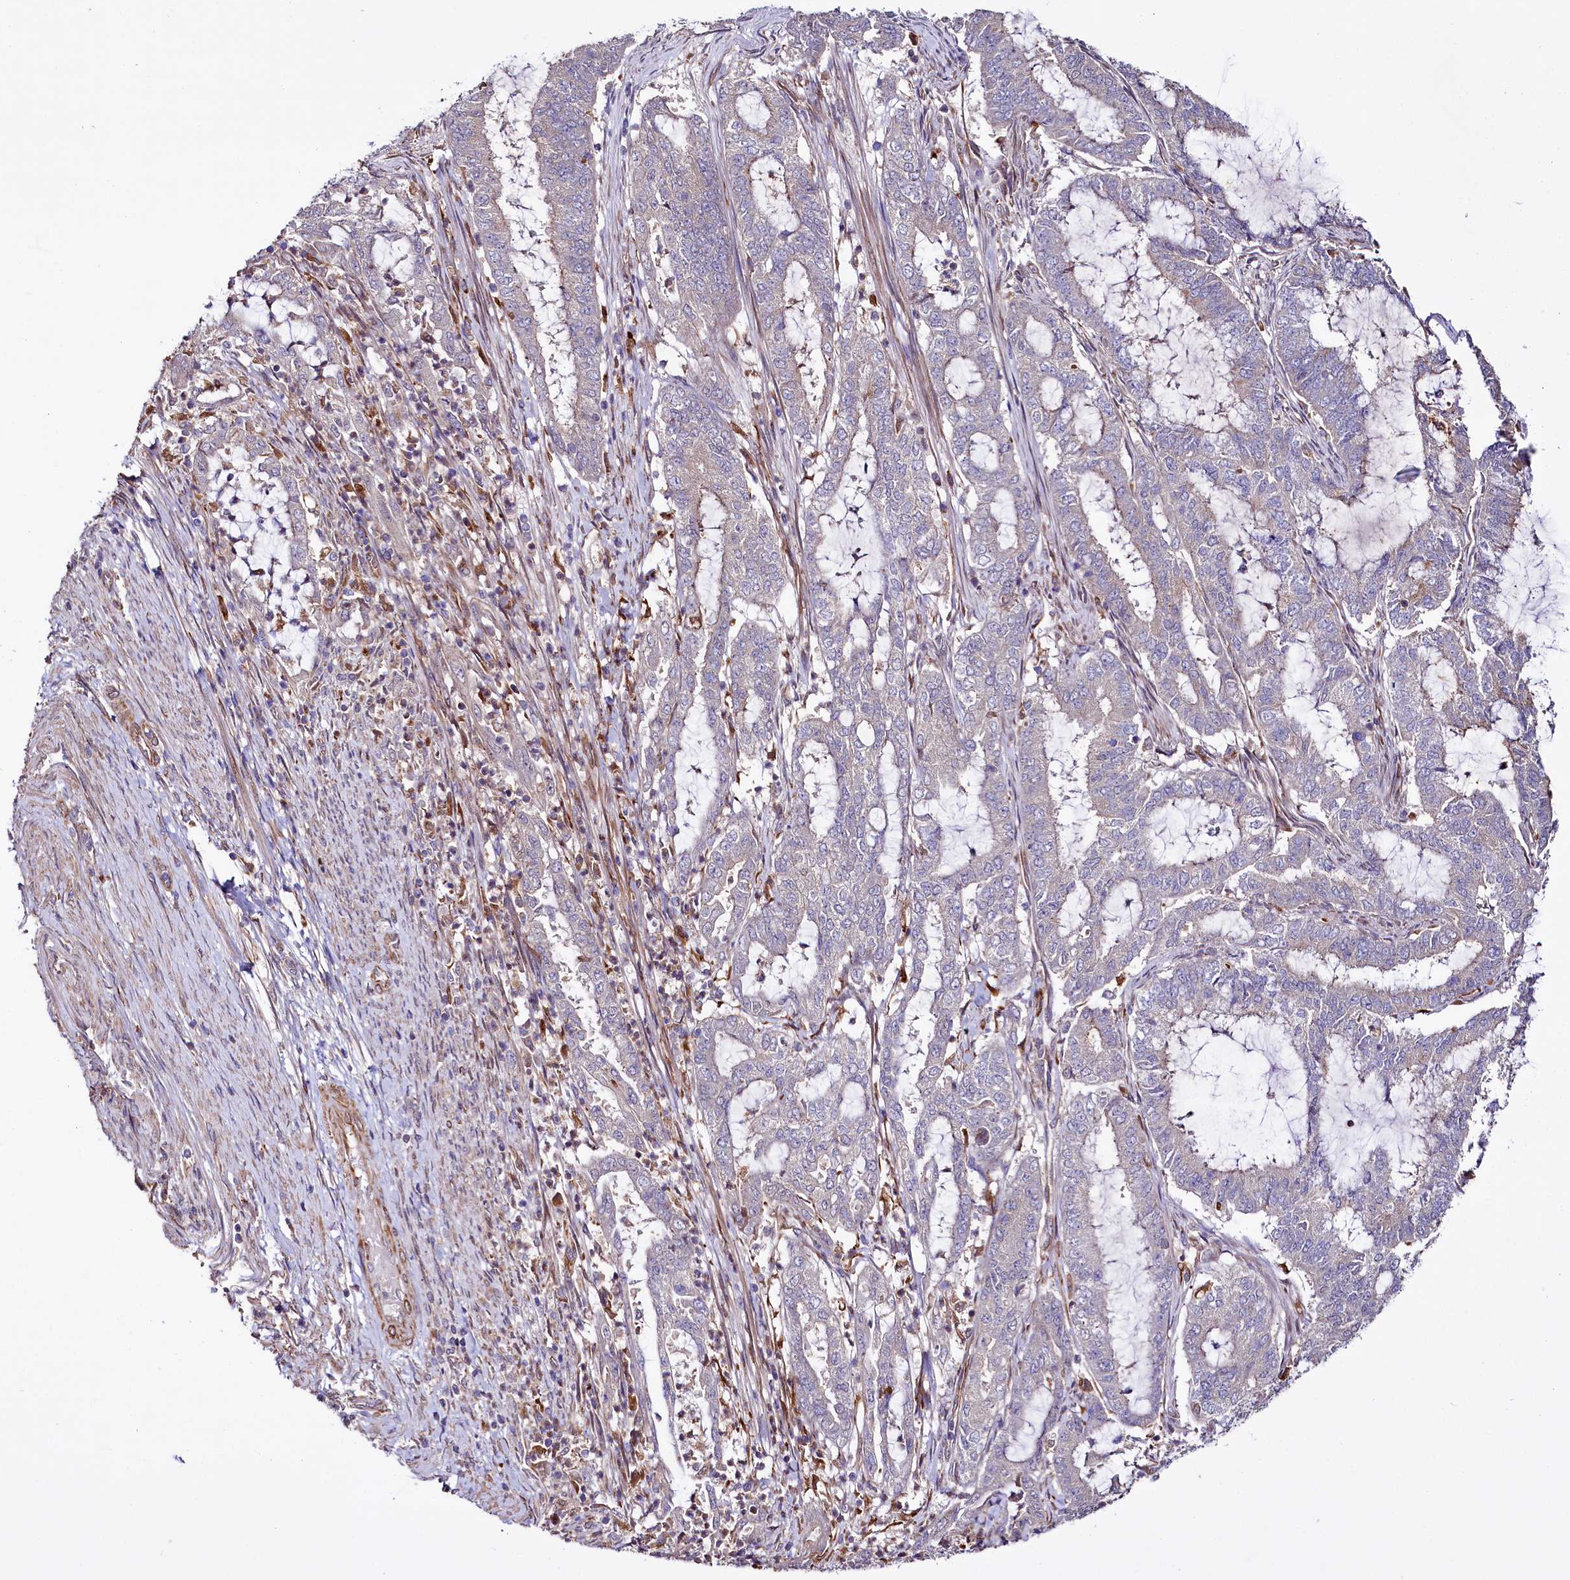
{"staining": {"intensity": "weak", "quantity": "<25%", "location": "cytoplasmic/membranous"}, "tissue": "endometrial cancer", "cell_type": "Tumor cells", "image_type": "cancer", "snomed": [{"axis": "morphology", "description": "Adenocarcinoma, NOS"}, {"axis": "topography", "description": "Endometrium"}], "caption": "Immunohistochemistry micrograph of neoplastic tissue: endometrial adenocarcinoma stained with DAB (3,3'-diaminobenzidine) exhibits no significant protein positivity in tumor cells. (Stains: DAB immunohistochemistry (IHC) with hematoxylin counter stain, Microscopy: brightfield microscopy at high magnification).", "gene": "TTC12", "patient": {"sex": "female", "age": 51}}